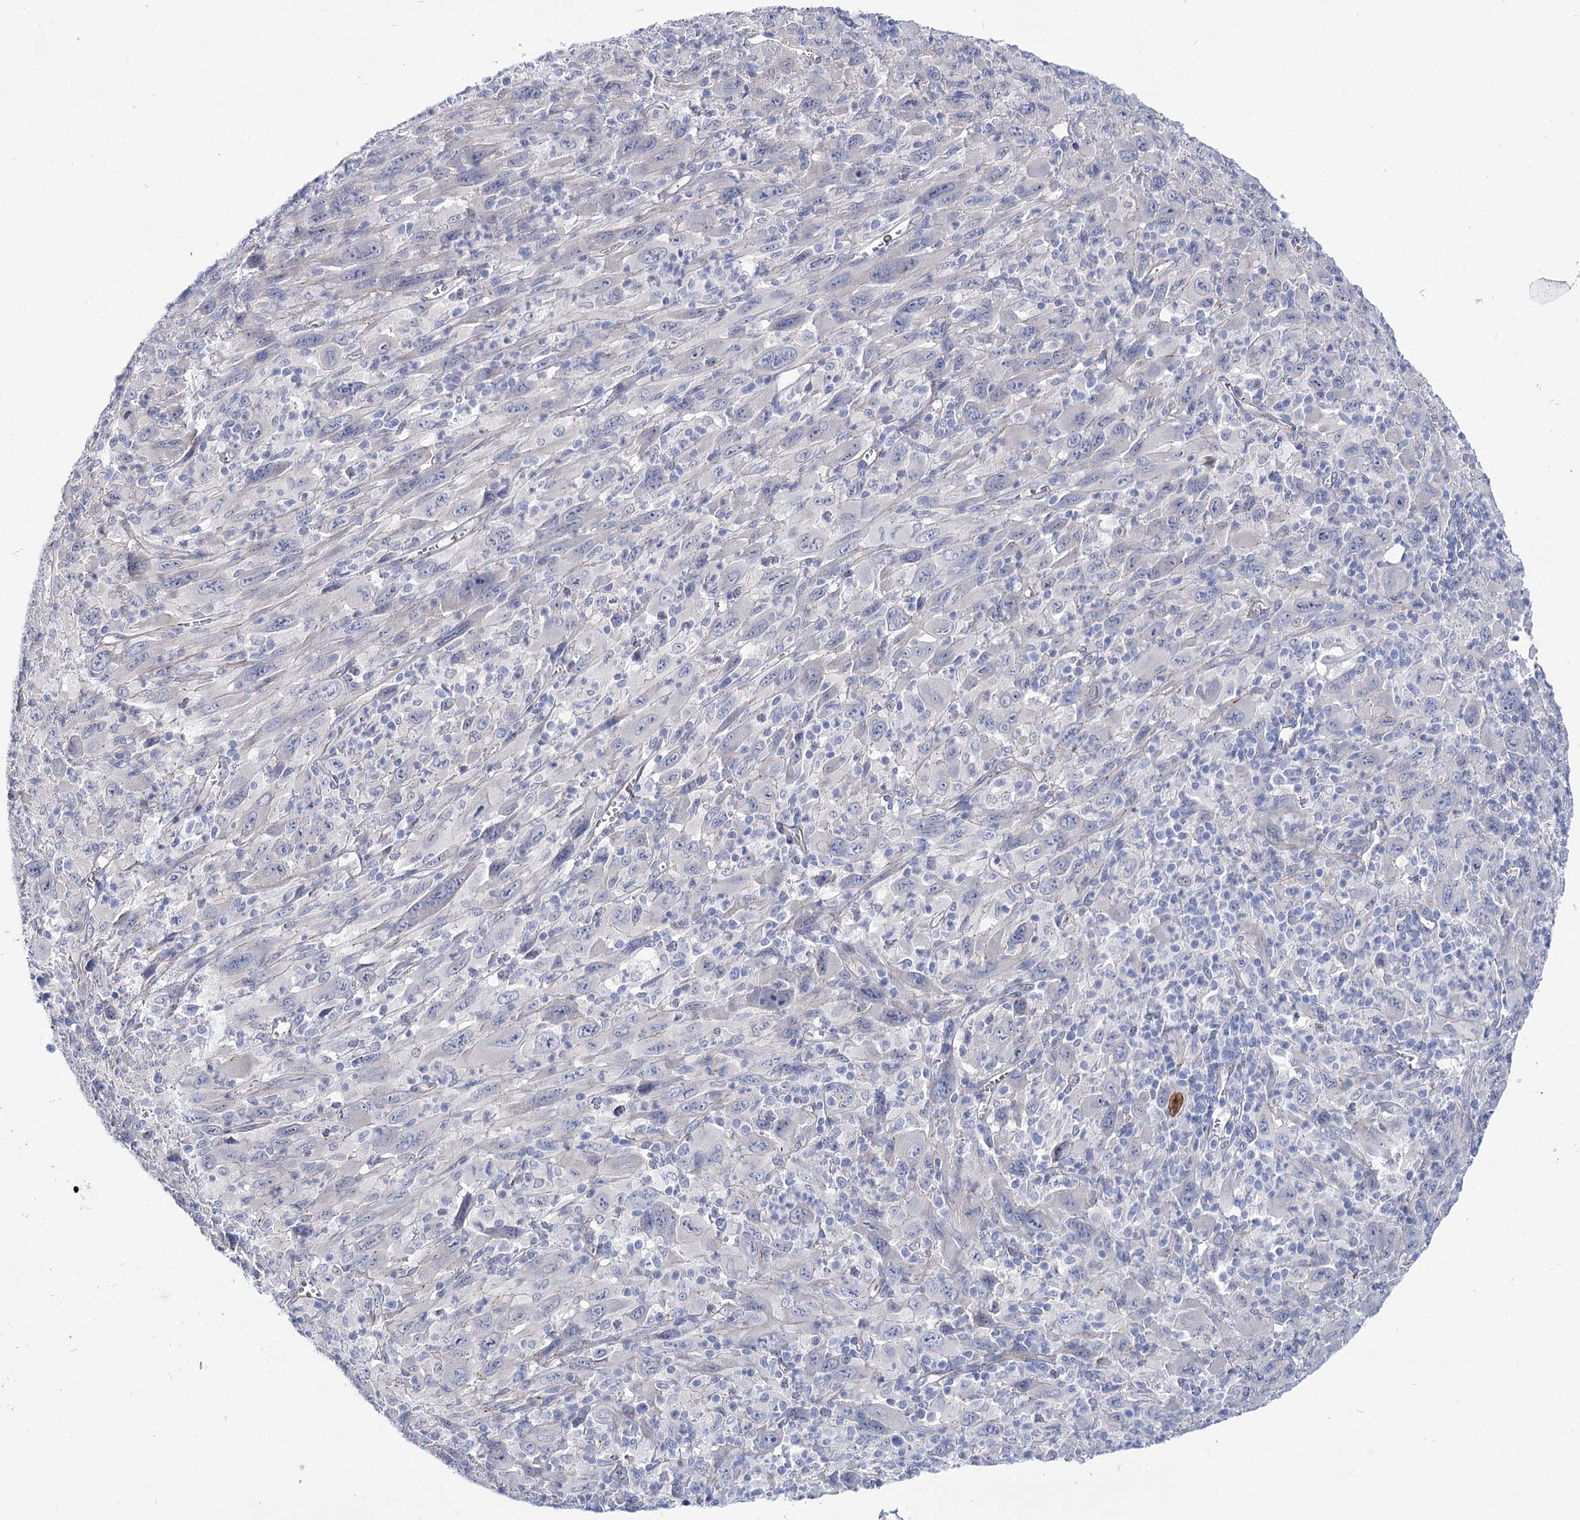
{"staining": {"intensity": "negative", "quantity": "none", "location": "none"}, "tissue": "melanoma", "cell_type": "Tumor cells", "image_type": "cancer", "snomed": [{"axis": "morphology", "description": "Malignant melanoma, Metastatic site"}, {"axis": "topography", "description": "Skin"}], "caption": "Tumor cells show no significant protein staining in malignant melanoma (metastatic site).", "gene": "NRAP", "patient": {"sex": "female", "age": 56}}